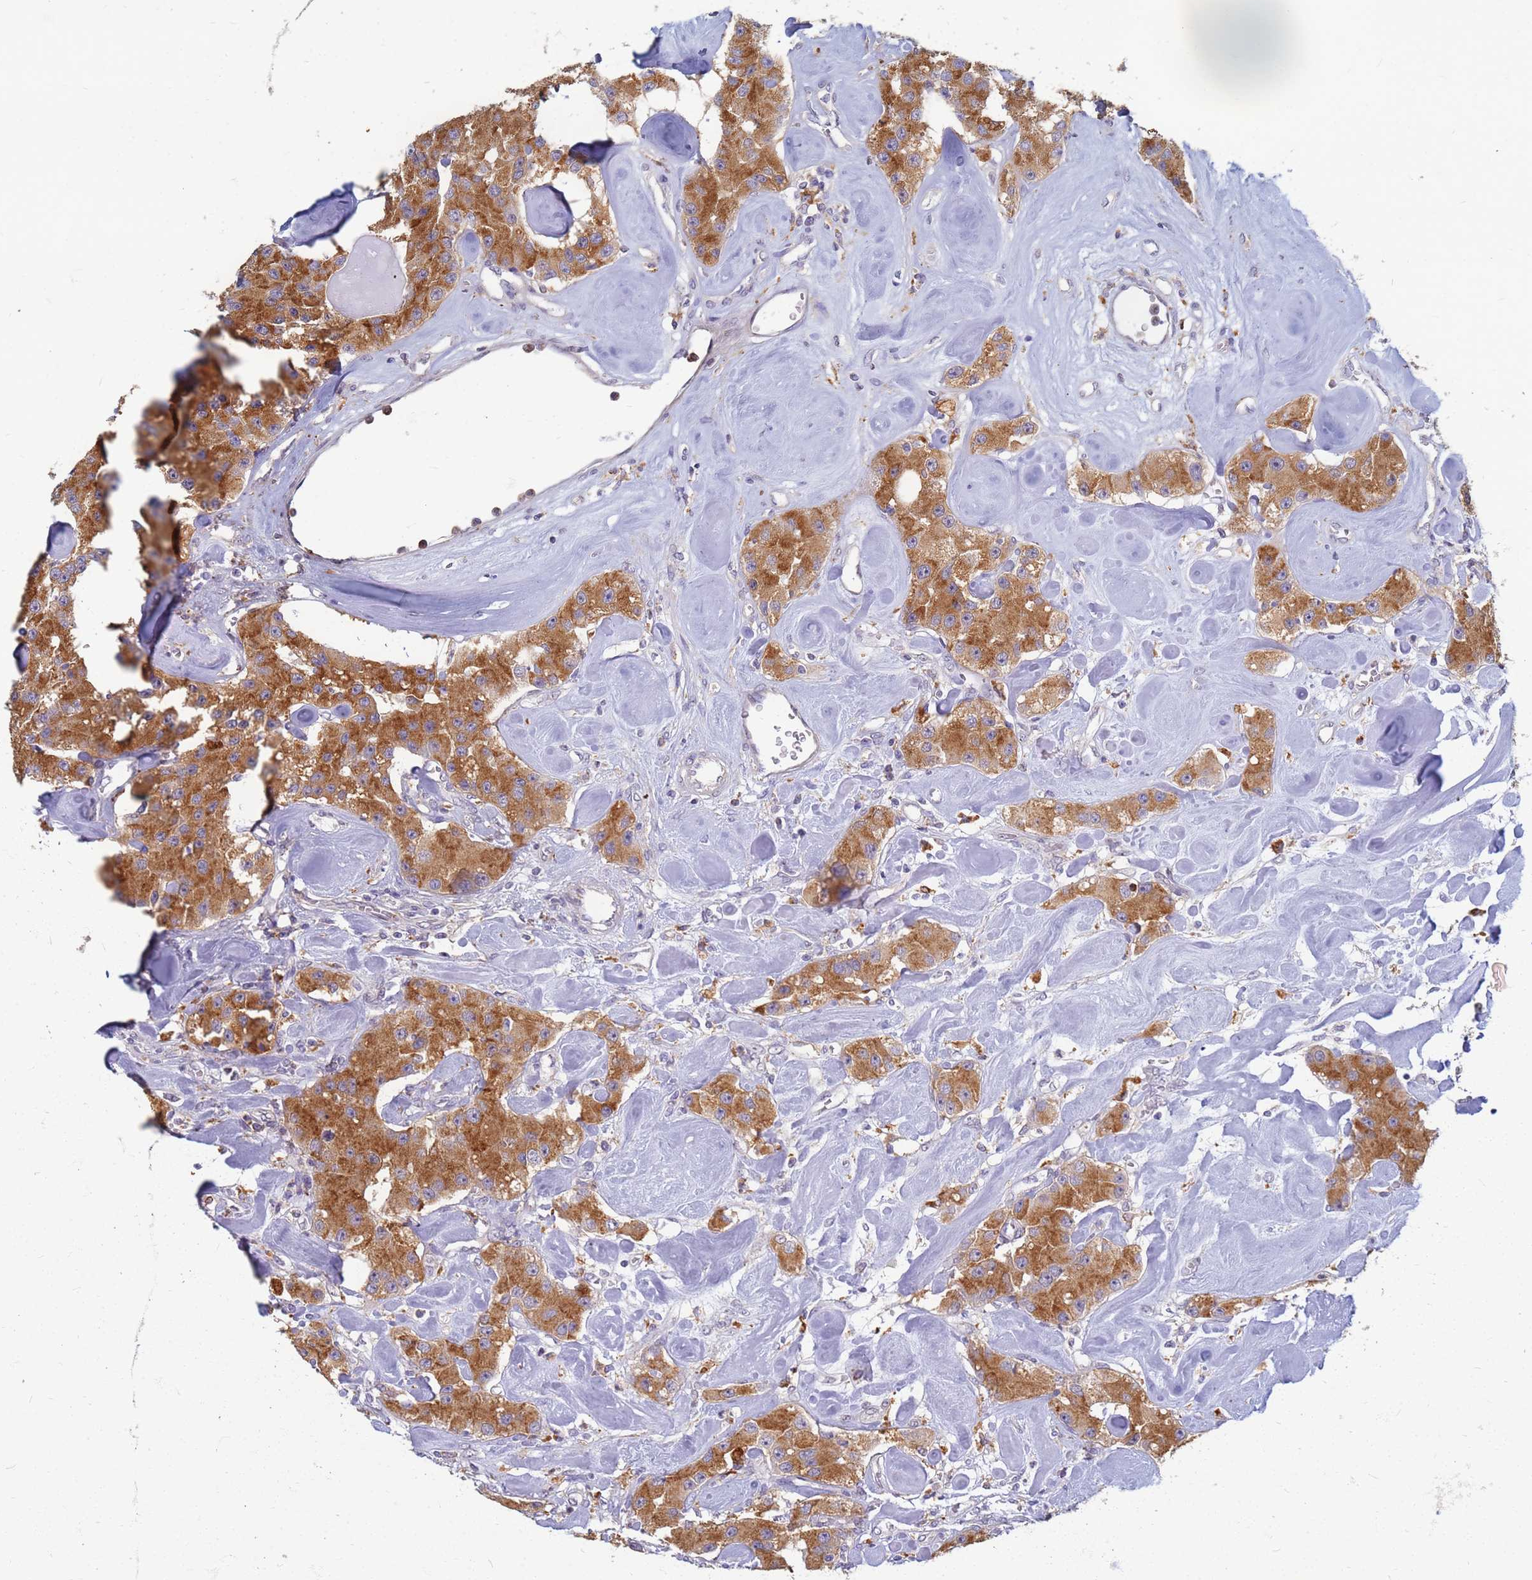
{"staining": {"intensity": "moderate", "quantity": ">75%", "location": "cytoplasmic/membranous"}, "tissue": "carcinoid", "cell_type": "Tumor cells", "image_type": "cancer", "snomed": [{"axis": "morphology", "description": "Carcinoid, malignant, NOS"}, {"axis": "topography", "description": "Pancreas"}], "caption": "DAB immunohistochemical staining of human malignant carcinoid shows moderate cytoplasmic/membranous protein staining in approximately >75% of tumor cells. (Brightfield microscopy of DAB IHC at high magnification).", "gene": "ATP6V1E1", "patient": {"sex": "male", "age": 41}}